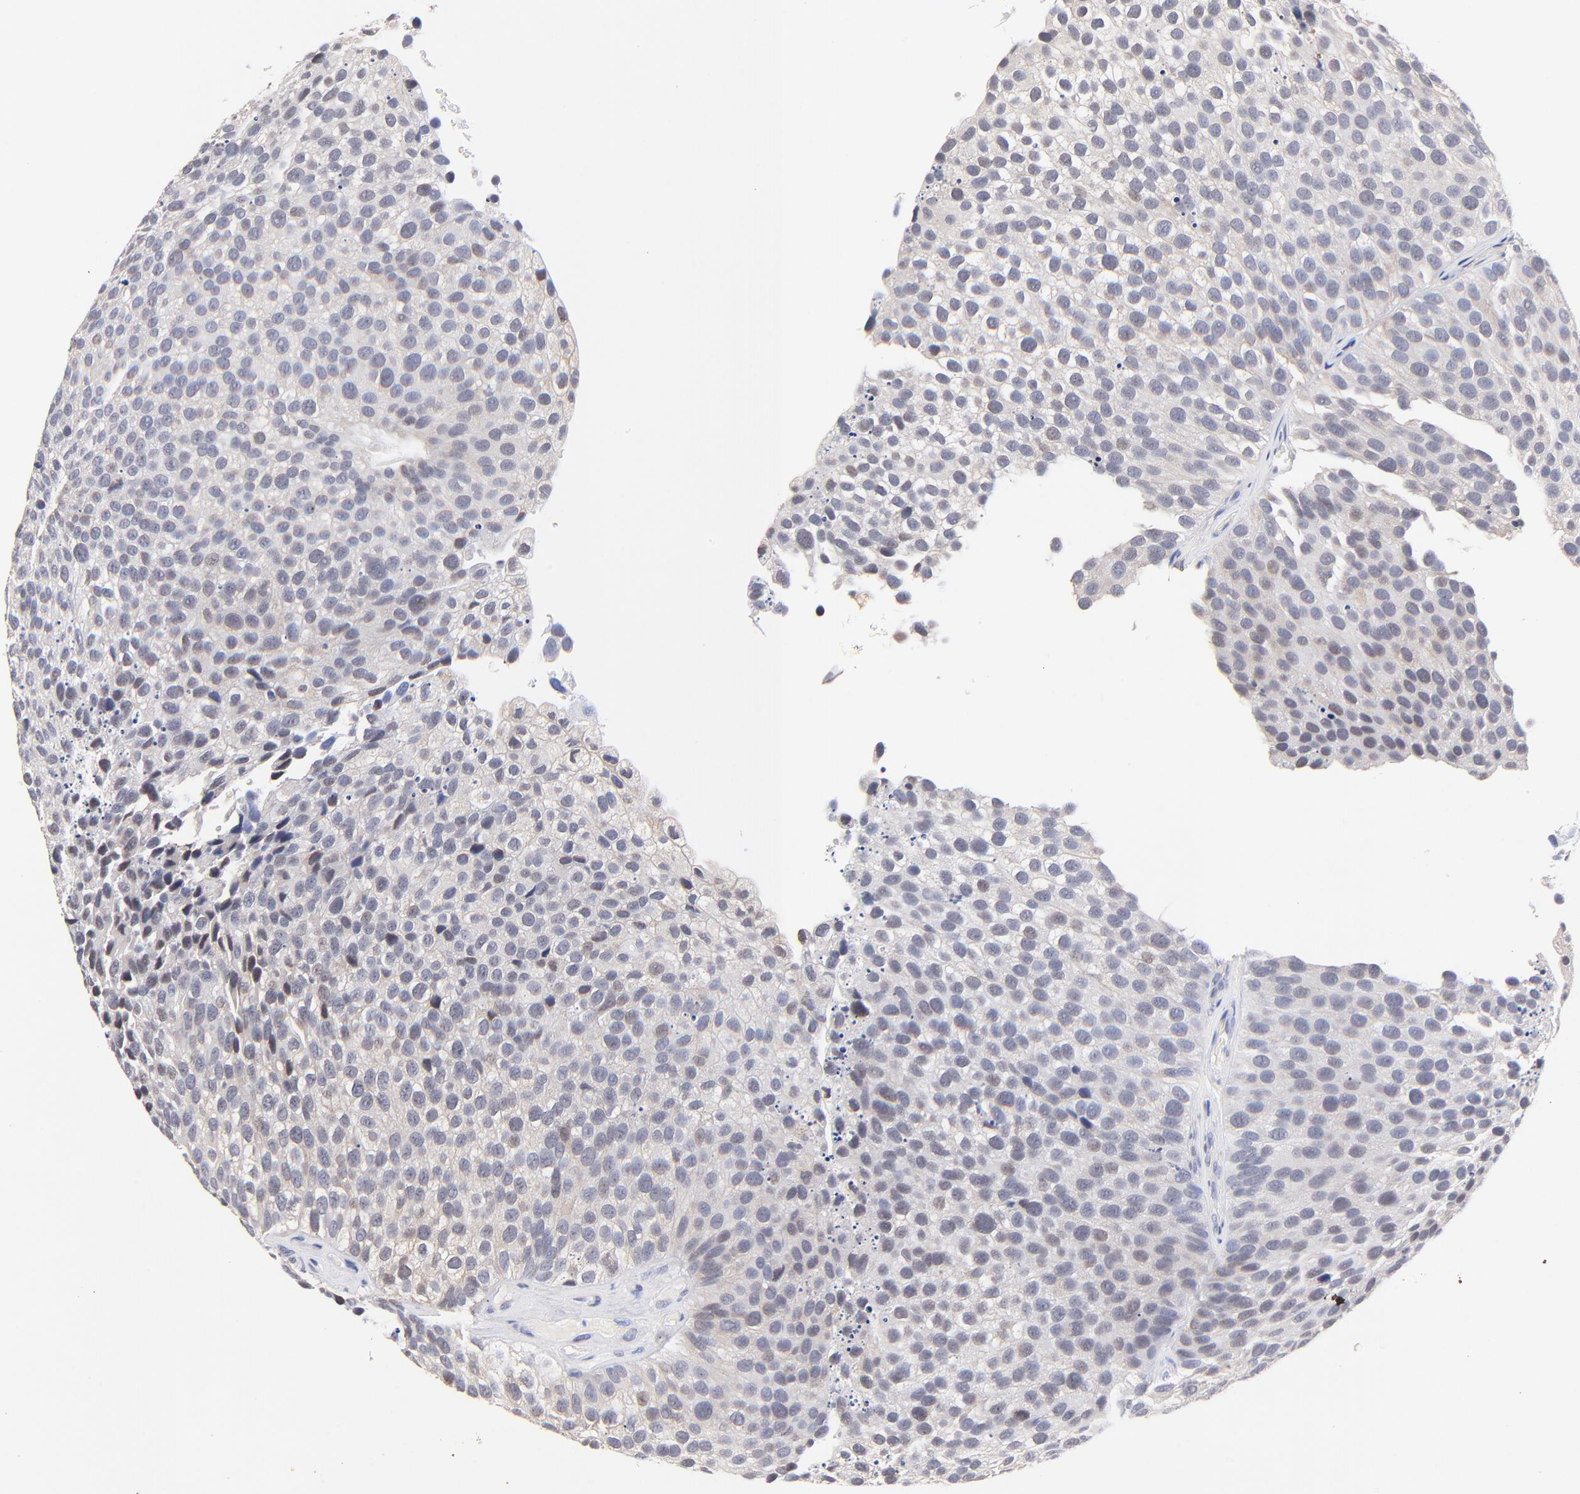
{"staining": {"intensity": "weak", "quantity": "<25%", "location": "nuclear"}, "tissue": "urothelial cancer", "cell_type": "Tumor cells", "image_type": "cancer", "snomed": [{"axis": "morphology", "description": "Urothelial carcinoma, High grade"}, {"axis": "topography", "description": "Urinary bladder"}], "caption": "Tumor cells show no significant expression in urothelial cancer.", "gene": "ZNF155", "patient": {"sex": "male", "age": 72}}